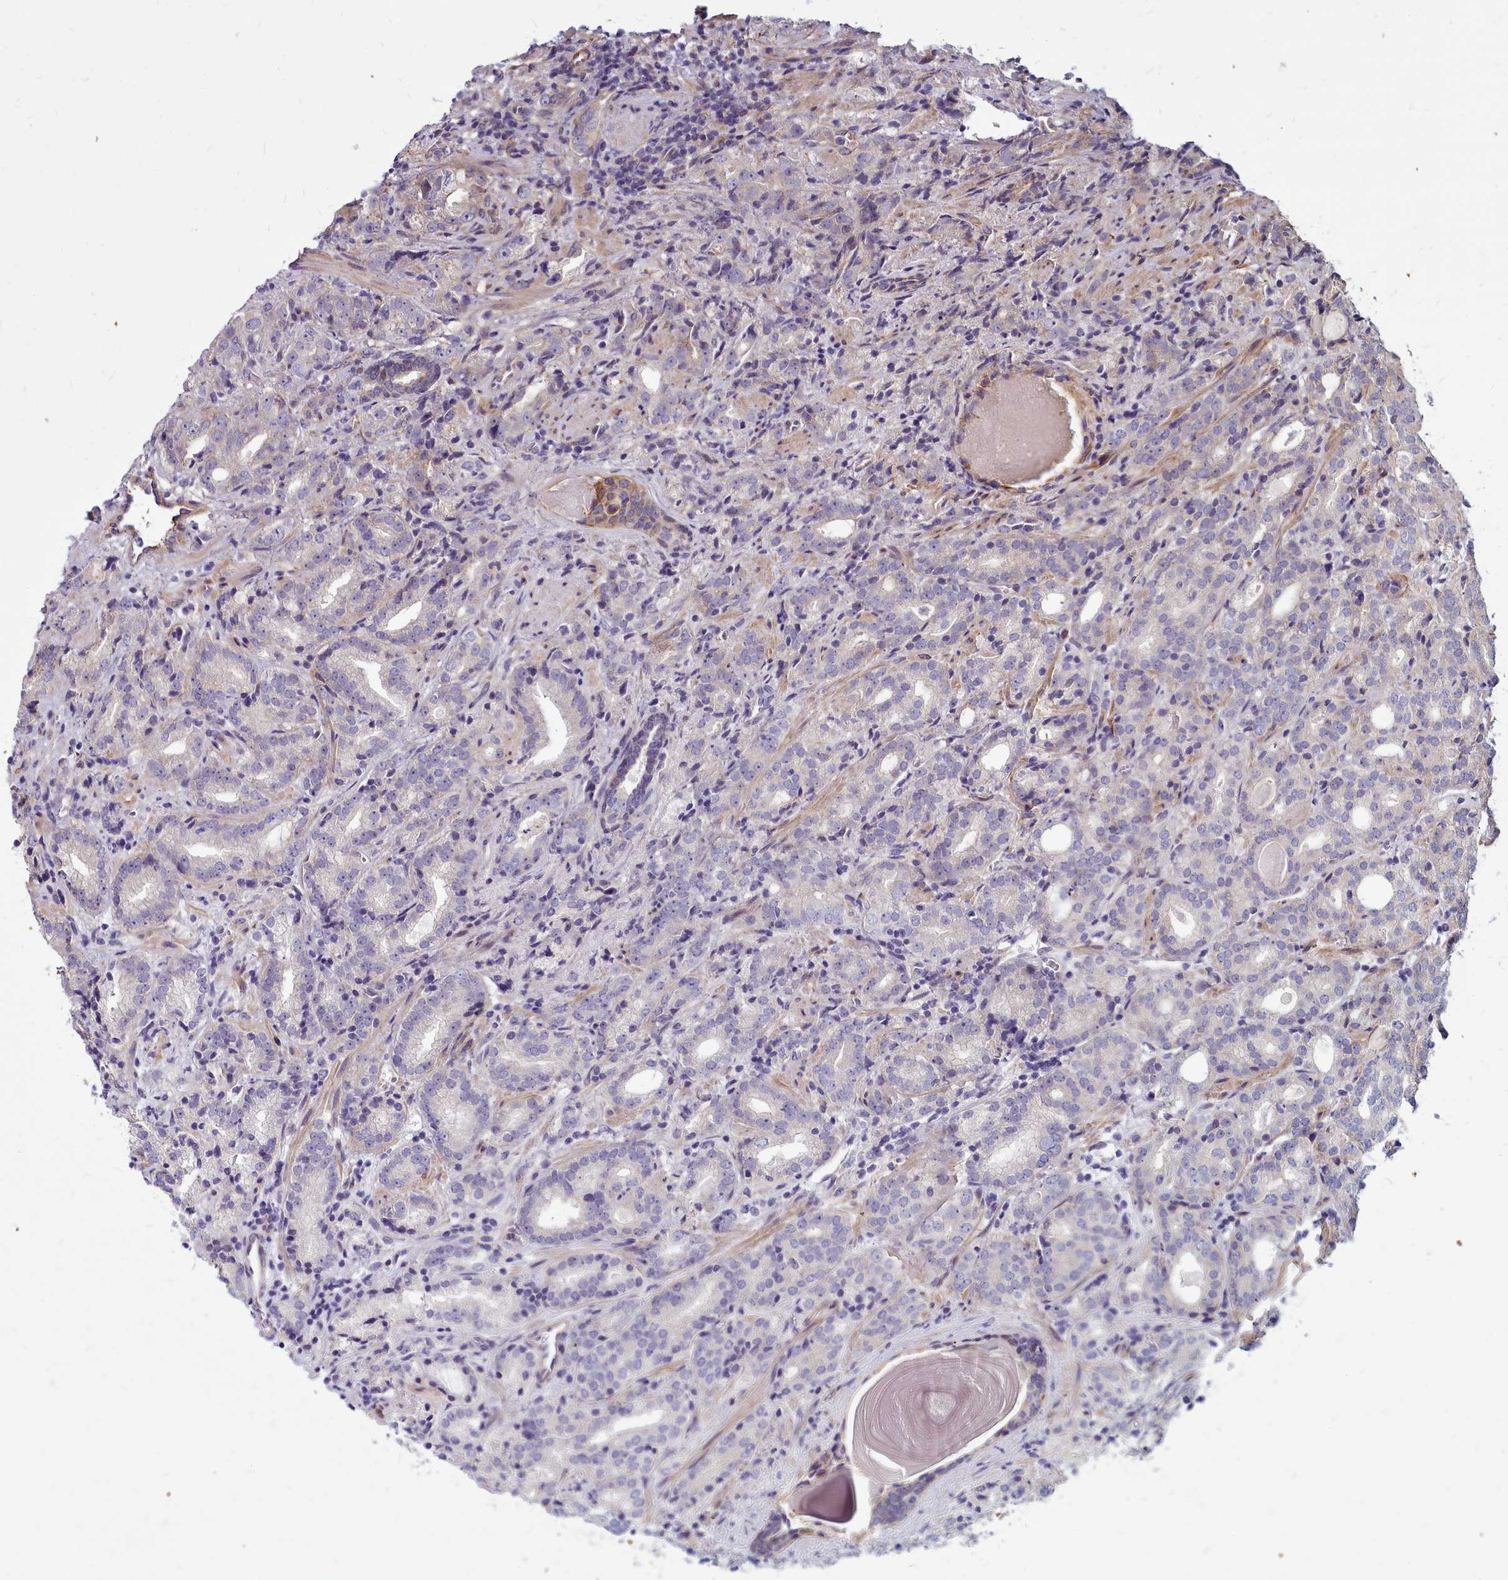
{"staining": {"intensity": "negative", "quantity": "none", "location": "none"}, "tissue": "prostate cancer", "cell_type": "Tumor cells", "image_type": "cancer", "snomed": [{"axis": "morphology", "description": "Adenocarcinoma, High grade"}, {"axis": "topography", "description": "Prostate"}], "caption": "Prostate adenocarcinoma (high-grade) stained for a protein using IHC exhibits no staining tumor cells.", "gene": "TTC5", "patient": {"sex": "male", "age": 64}}